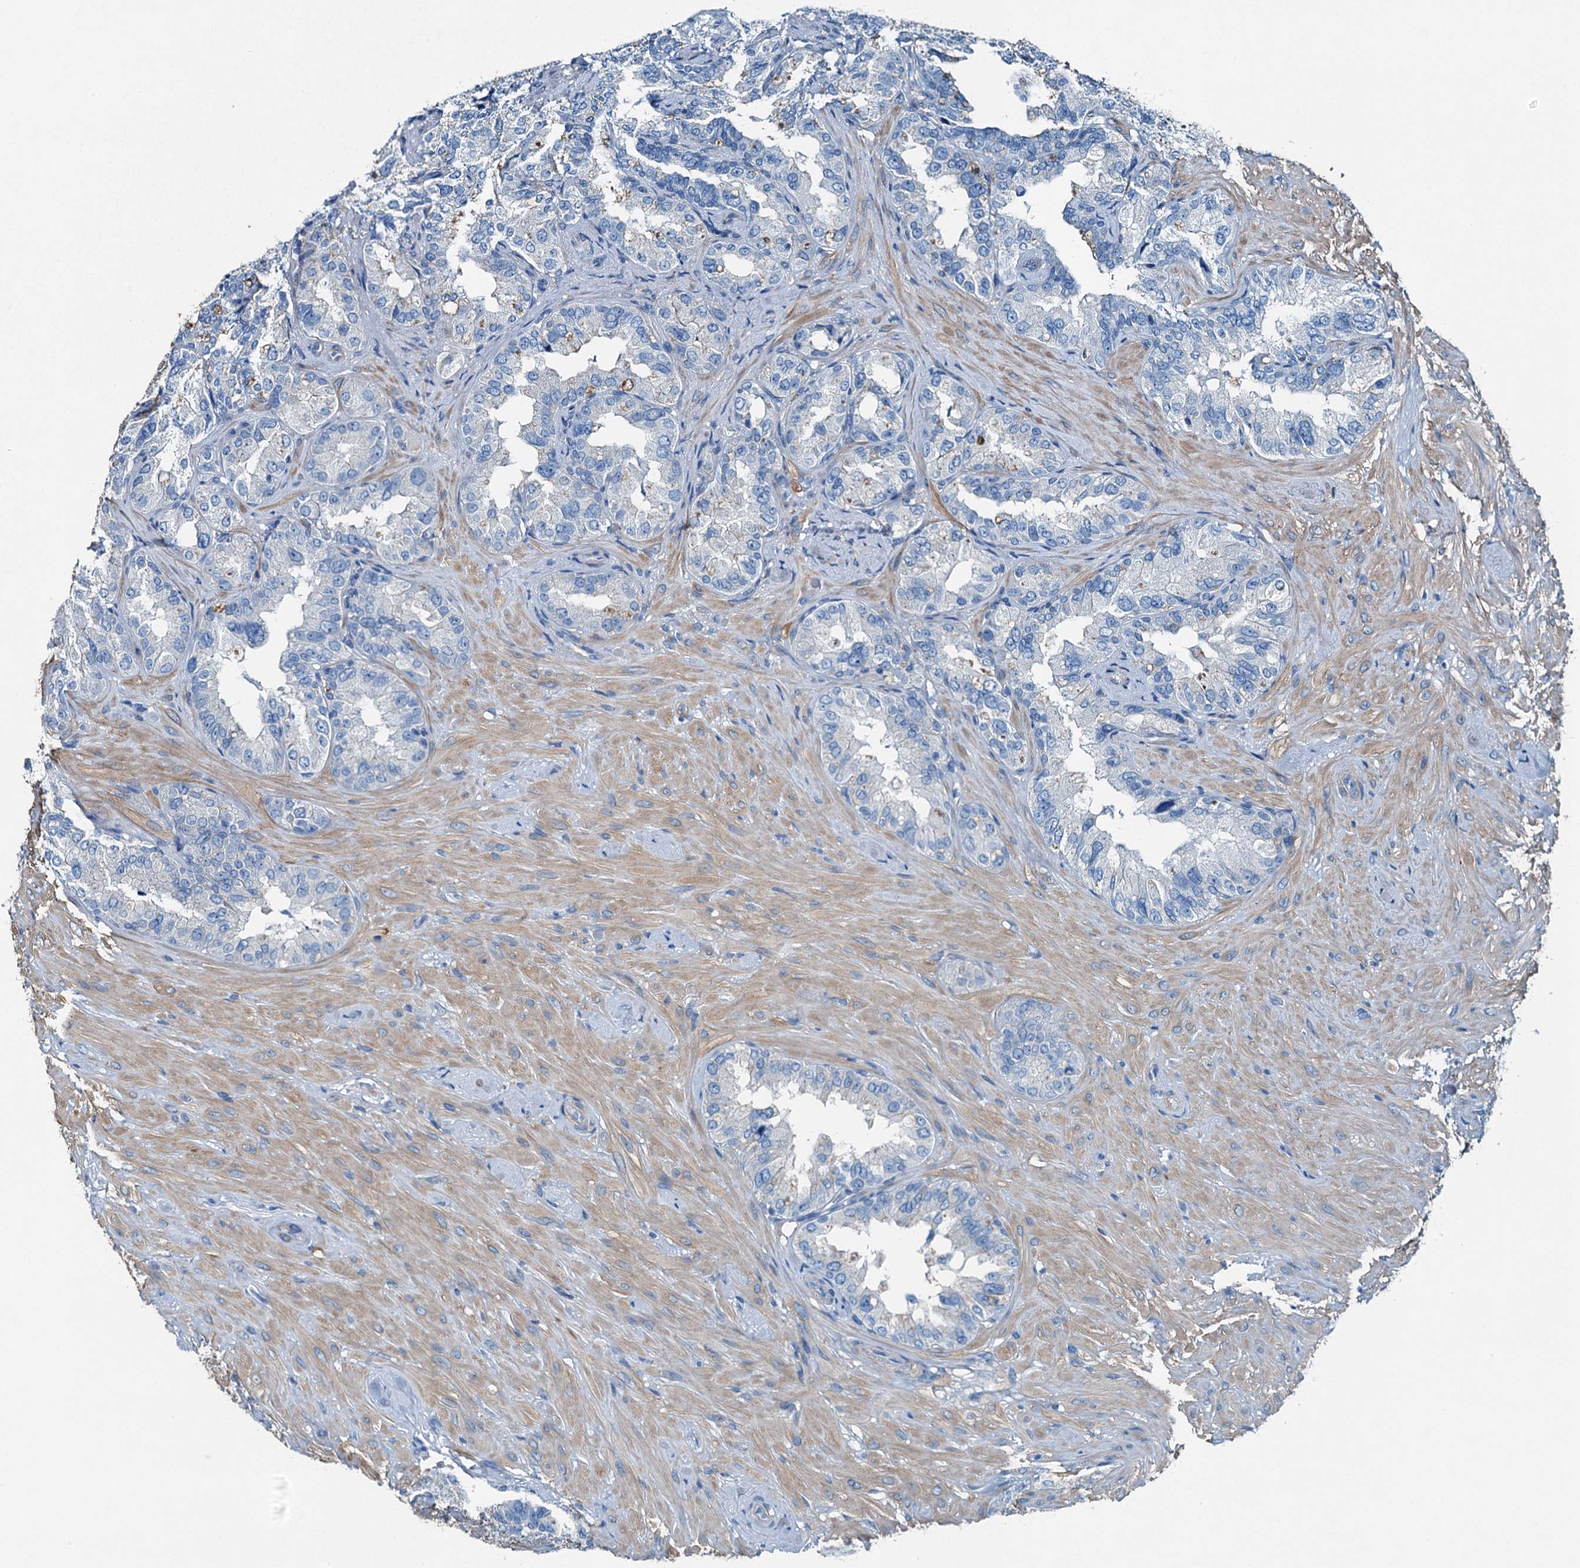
{"staining": {"intensity": "negative", "quantity": "none", "location": "none"}, "tissue": "seminal vesicle", "cell_type": "Glandular cells", "image_type": "normal", "snomed": [{"axis": "morphology", "description": "Normal tissue, NOS"}, {"axis": "topography", "description": "Seminal veicle"}, {"axis": "topography", "description": "Peripheral nerve tissue"}], "caption": "The immunohistochemistry (IHC) micrograph has no significant staining in glandular cells of seminal vesicle.", "gene": "RAB3IL1", "patient": {"sex": "male", "age": 67}}